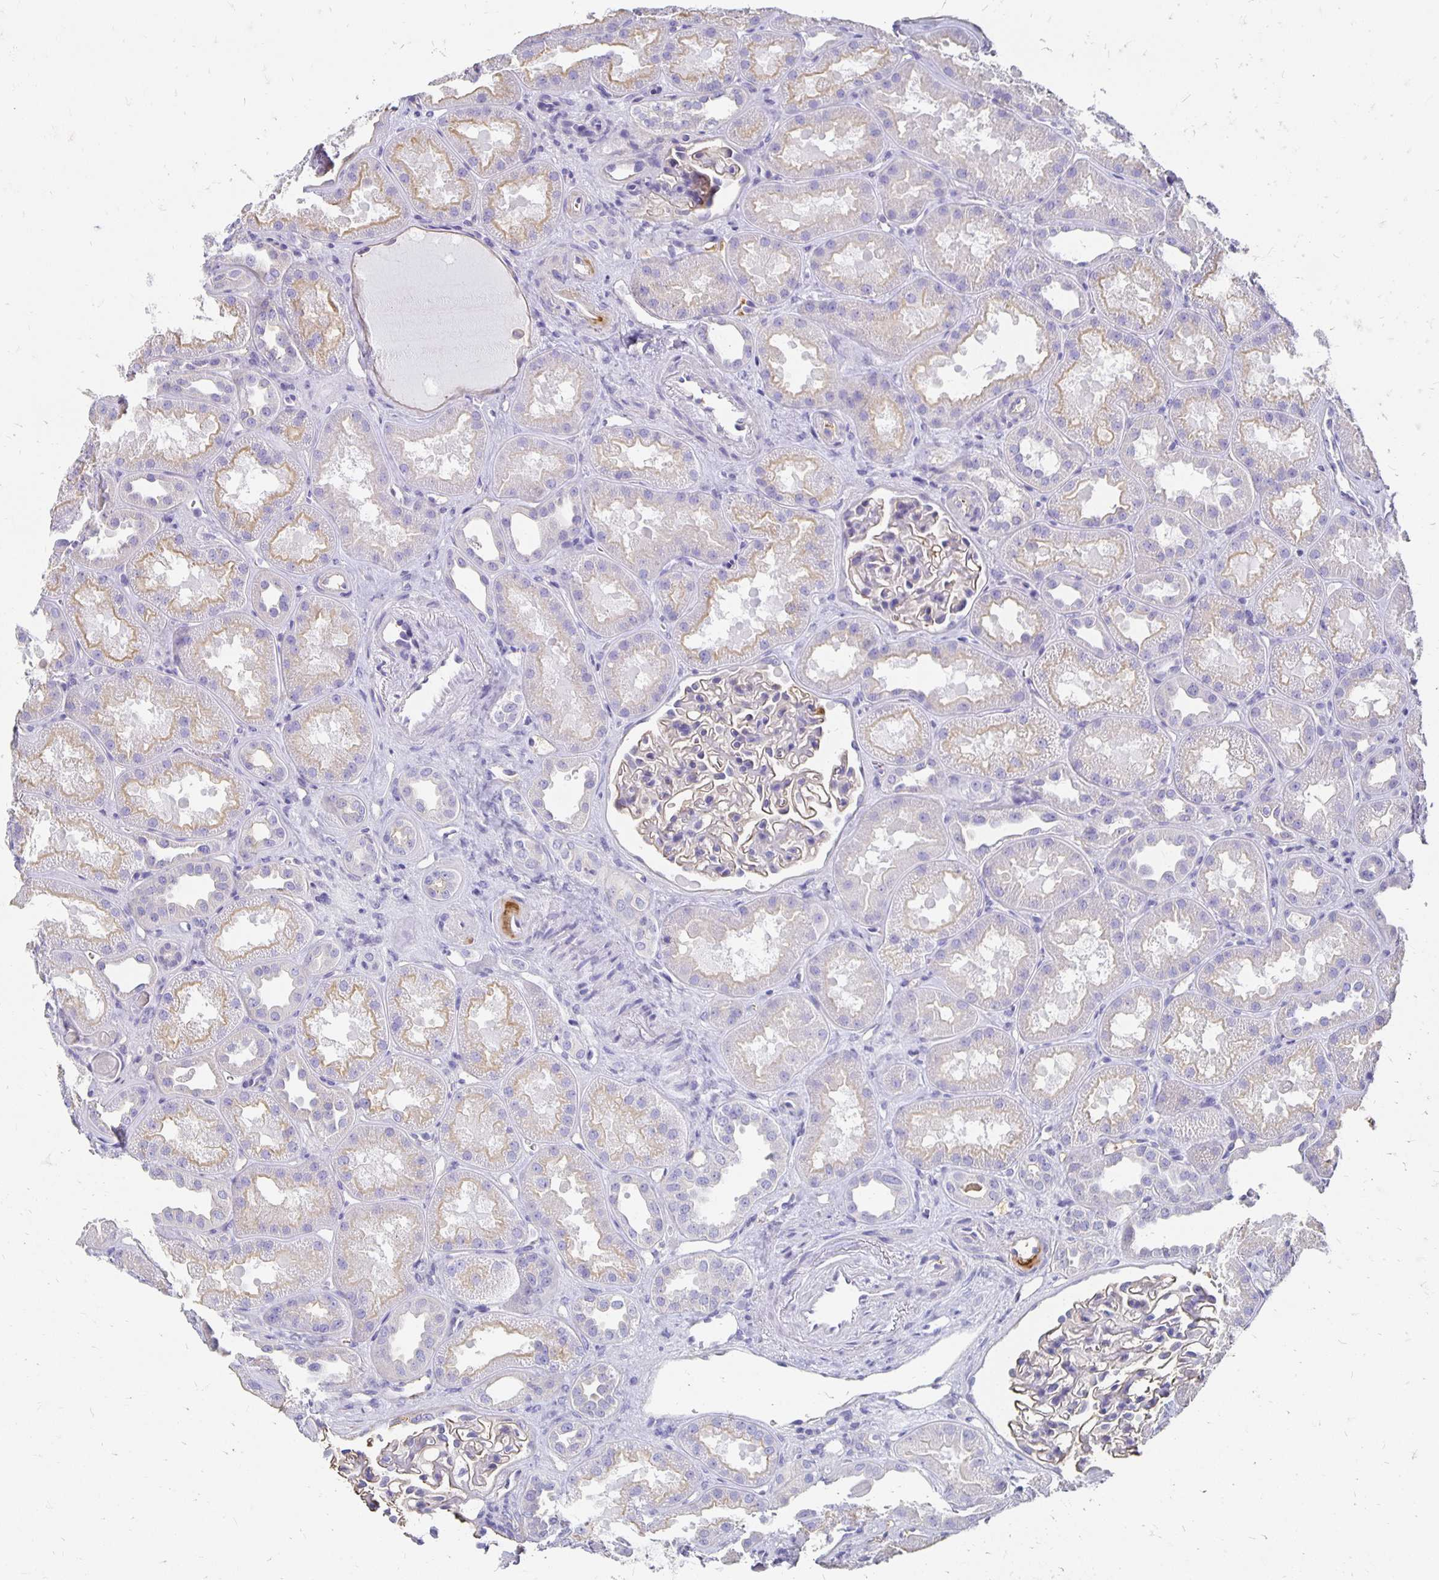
{"staining": {"intensity": "weak", "quantity": "<25%", "location": "cytoplasmic/membranous"}, "tissue": "kidney", "cell_type": "Cells in glomeruli", "image_type": "normal", "snomed": [{"axis": "morphology", "description": "Normal tissue, NOS"}, {"axis": "topography", "description": "Kidney"}], "caption": "Human kidney stained for a protein using IHC exhibits no expression in cells in glomeruli.", "gene": "APOB", "patient": {"sex": "male", "age": 61}}